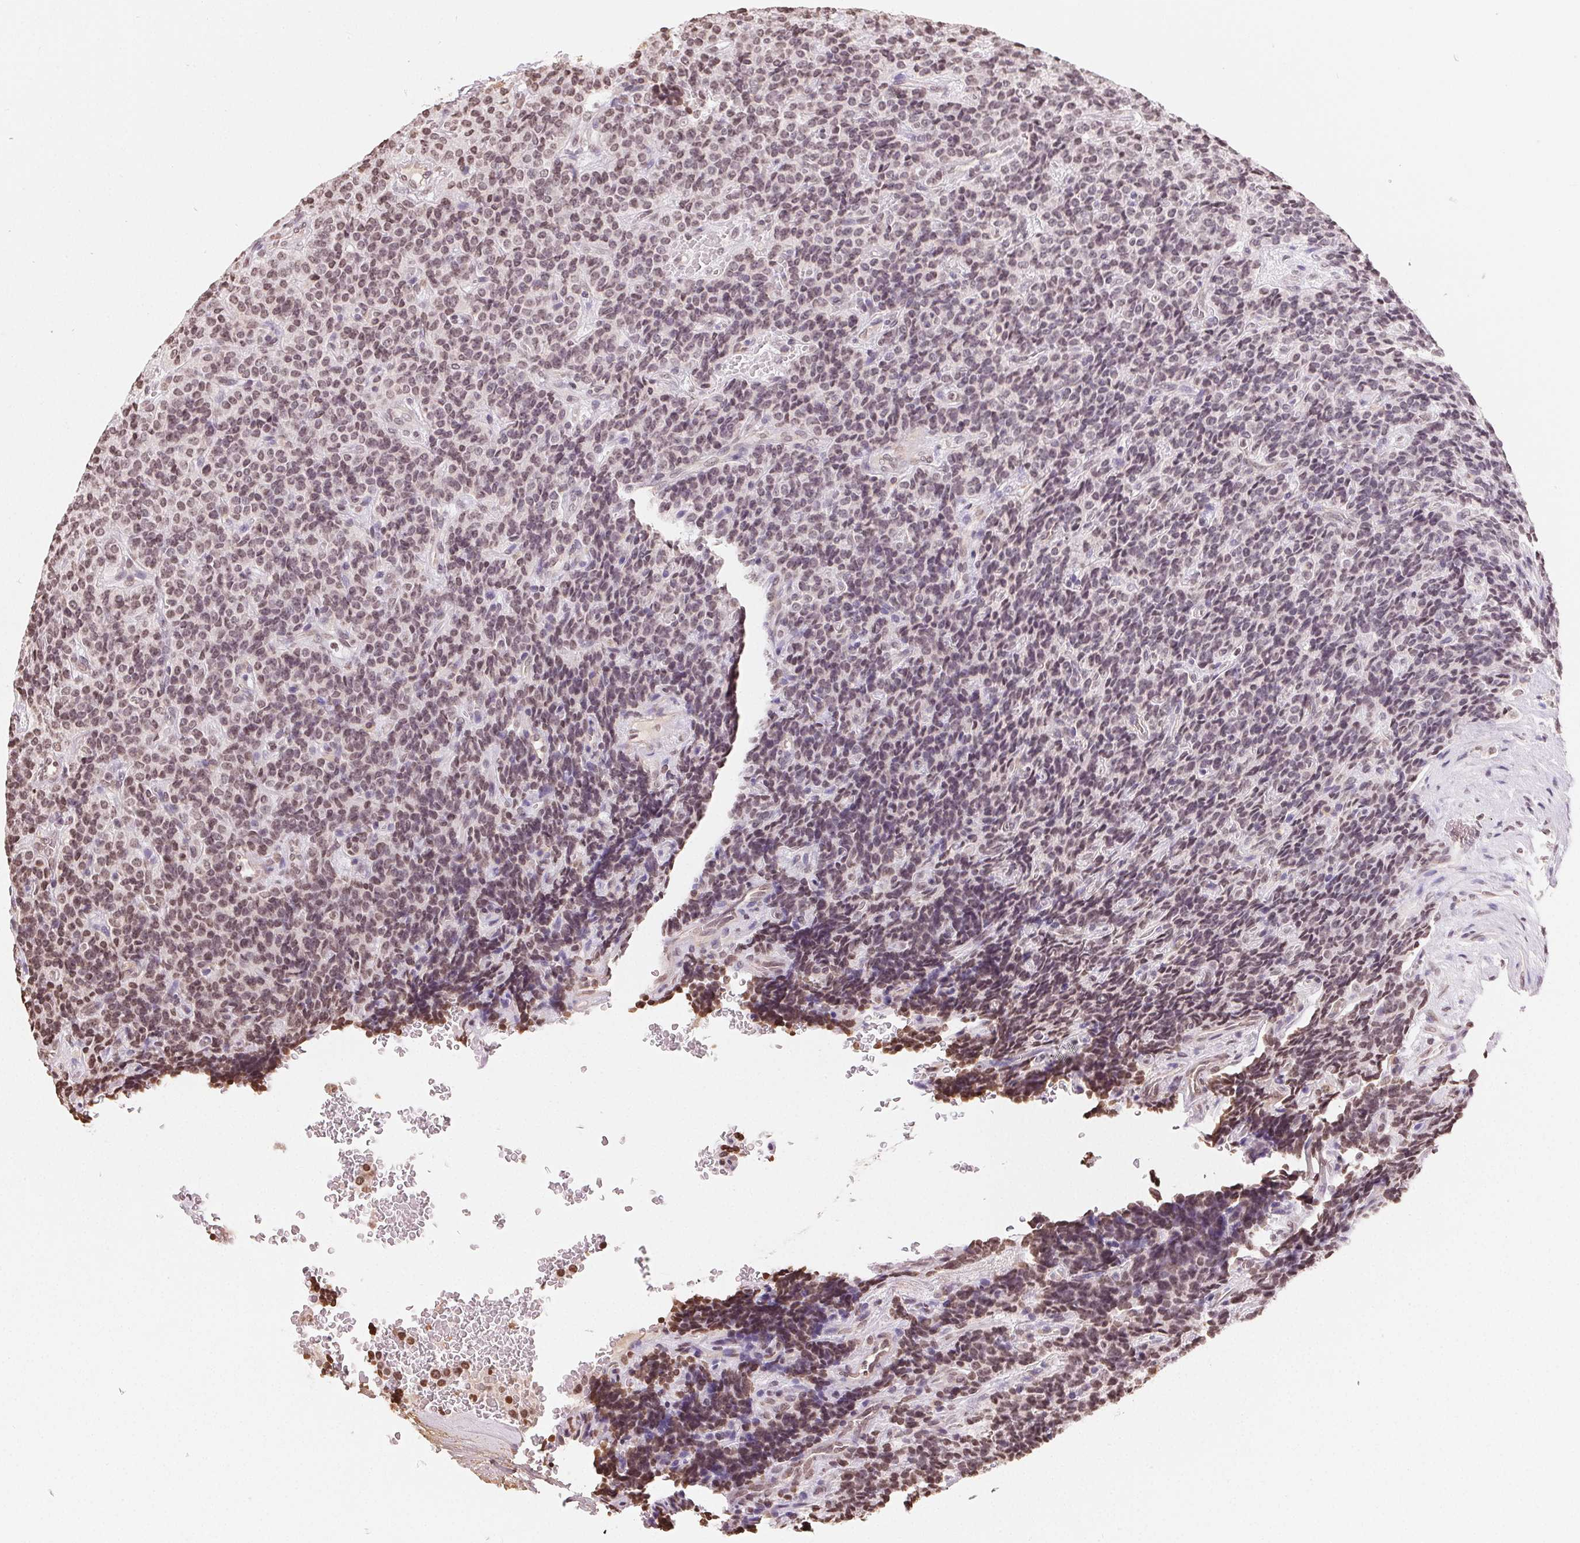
{"staining": {"intensity": "weak", "quantity": "25%-75%", "location": "nuclear"}, "tissue": "carcinoid", "cell_type": "Tumor cells", "image_type": "cancer", "snomed": [{"axis": "morphology", "description": "Carcinoid, malignant, NOS"}, {"axis": "topography", "description": "Pancreas"}], "caption": "High-magnification brightfield microscopy of carcinoid (malignant) stained with DAB (3,3'-diaminobenzidine) (brown) and counterstained with hematoxylin (blue). tumor cells exhibit weak nuclear staining is identified in approximately25%-75% of cells. The protein is stained brown, and the nuclei are stained in blue (DAB (3,3'-diaminobenzidine) IHC with brightfield microscopy, high magnification).", "gene": "TBP", "patient": {"sex": "male", "age": 36}}